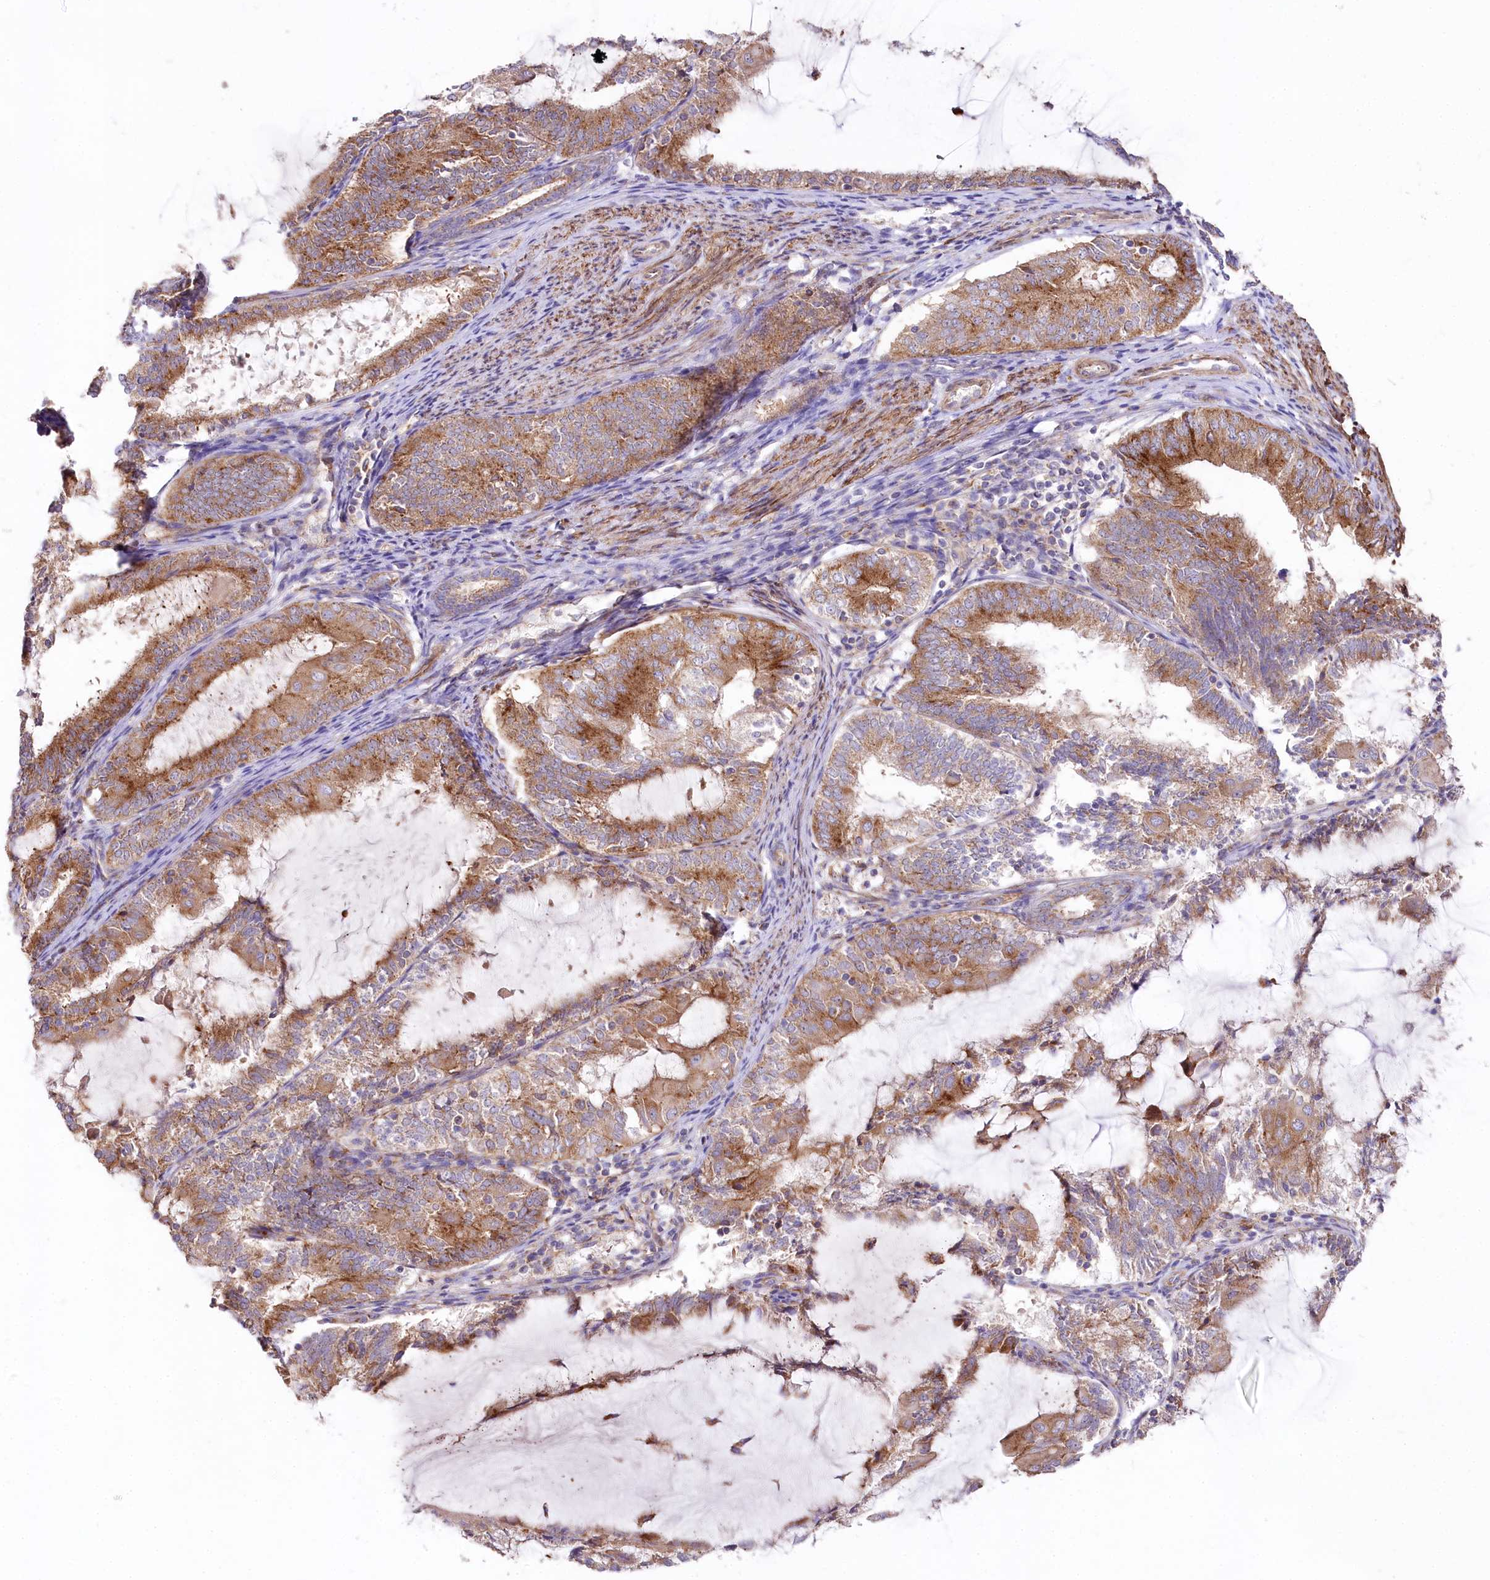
{"staining": {"intensity": "strong", "quantity": "25%-75%", "location": "cytoplasmic/membranous"}, "tissue": "endometrial cancer", "cell_type": "Tumor cells", "image_type": "cancer", "snomed": [{"axis": "morphology", "description": "Adenocarcinoma, NOS"}, {"axis": "topography", "description": "Endometrium"}], "caption": "A high-resolution micrograph shows immunohistochemistry staining of endometrial cancer (adenocarcinoma), which displays strong cytoplasmic/membranous expression in about 25%-75% of tumor cells.", "gene": "STX6", "patient": {"sex": "female", "age": 81}}